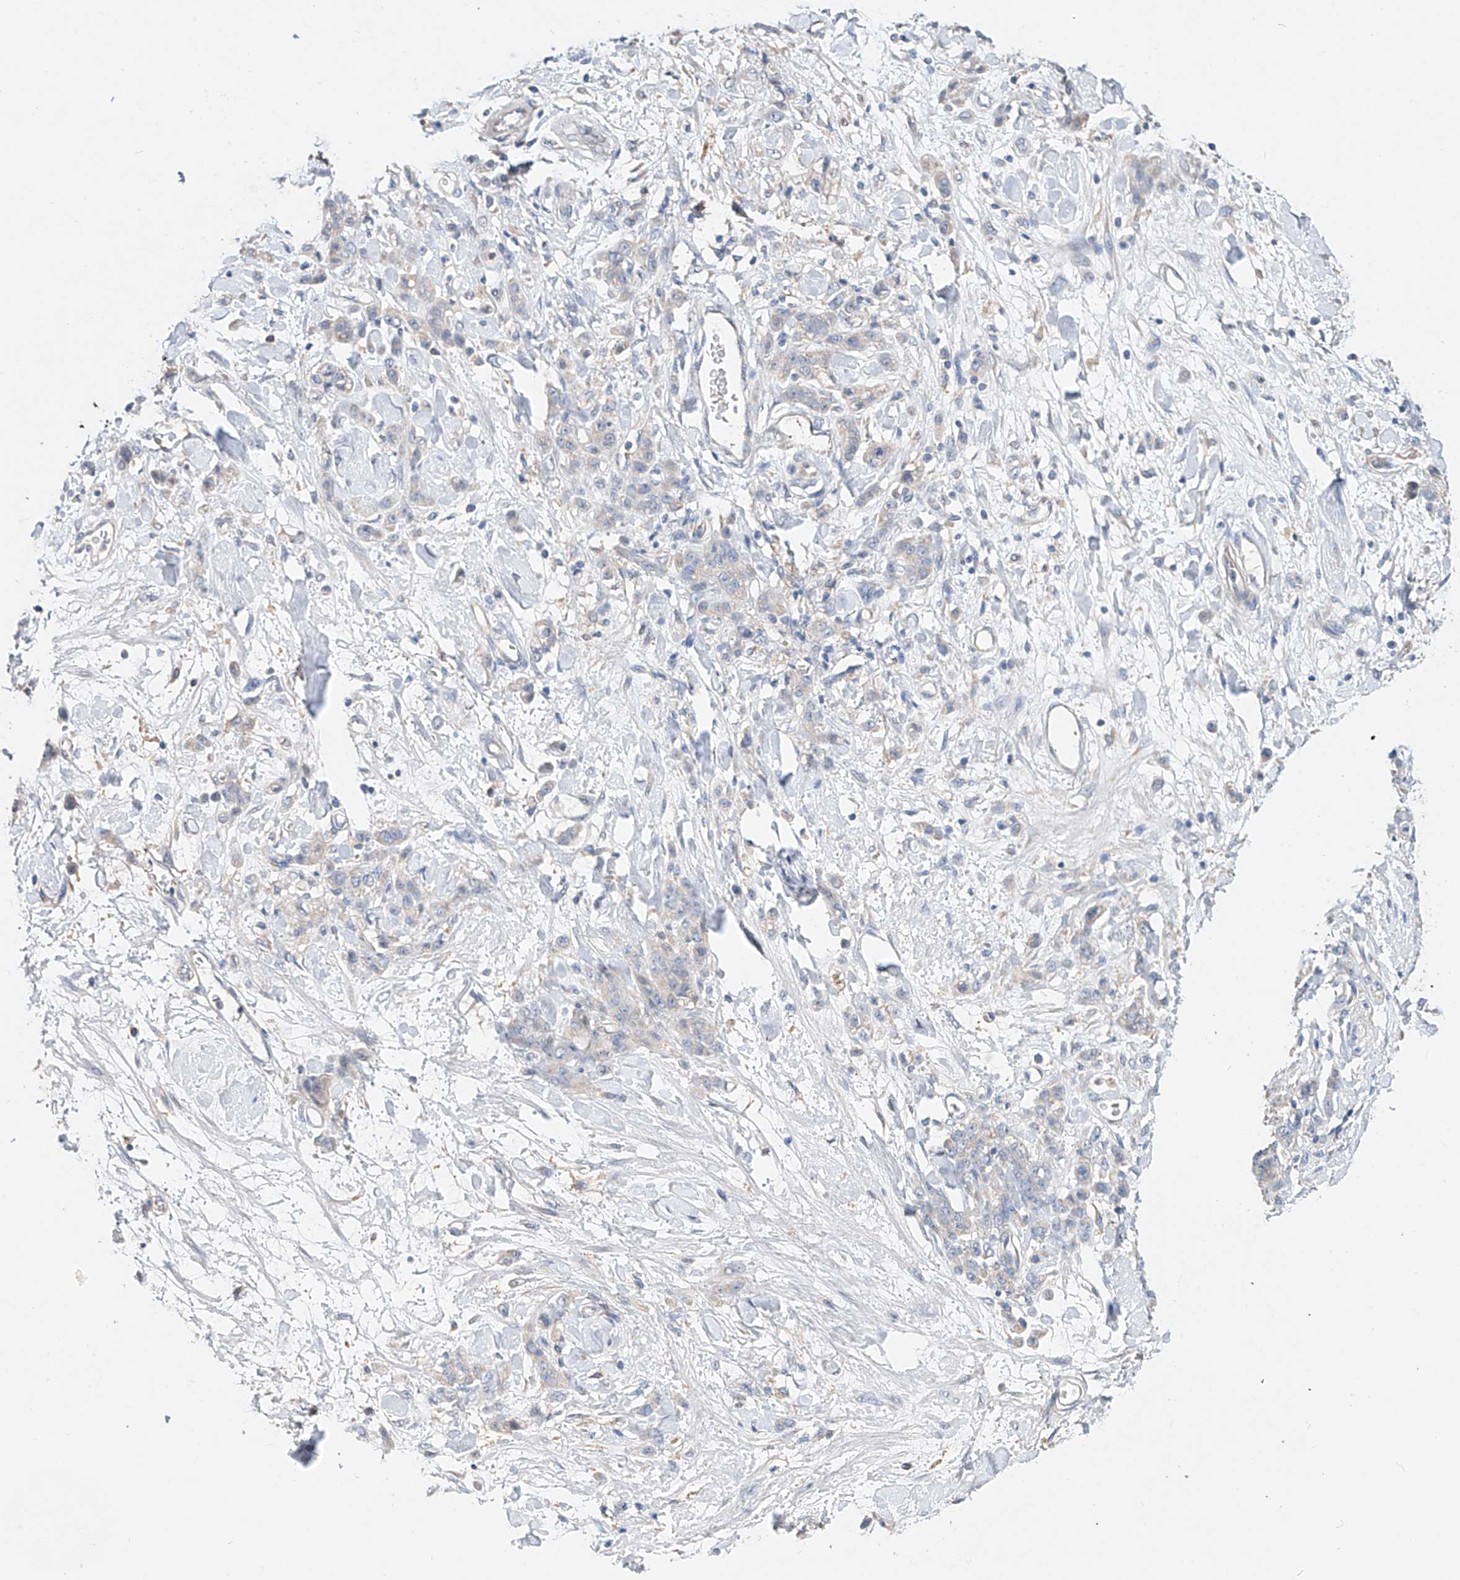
{"staining": {"intensity": "negative", "quantity": "none", "location": "none"}, "tissue": "stomach cancer", "cell_type": "Tumor cells", "image_type": "cancer", "snomed": [{"axis": "morphology", "description": "Normal tissue, NOS"}, {"axis": "morphology", "description": "Adenocarcinoma, NOS"}, {"axis": "topography", "description": "Stomach"}], "caption": "Histopathology image shows no significant protein positivity in tumor cells of stomach cancer (adenocarcinoma).", "gene": "AMD1", "patient": {"sex": "male", "age": 82}}